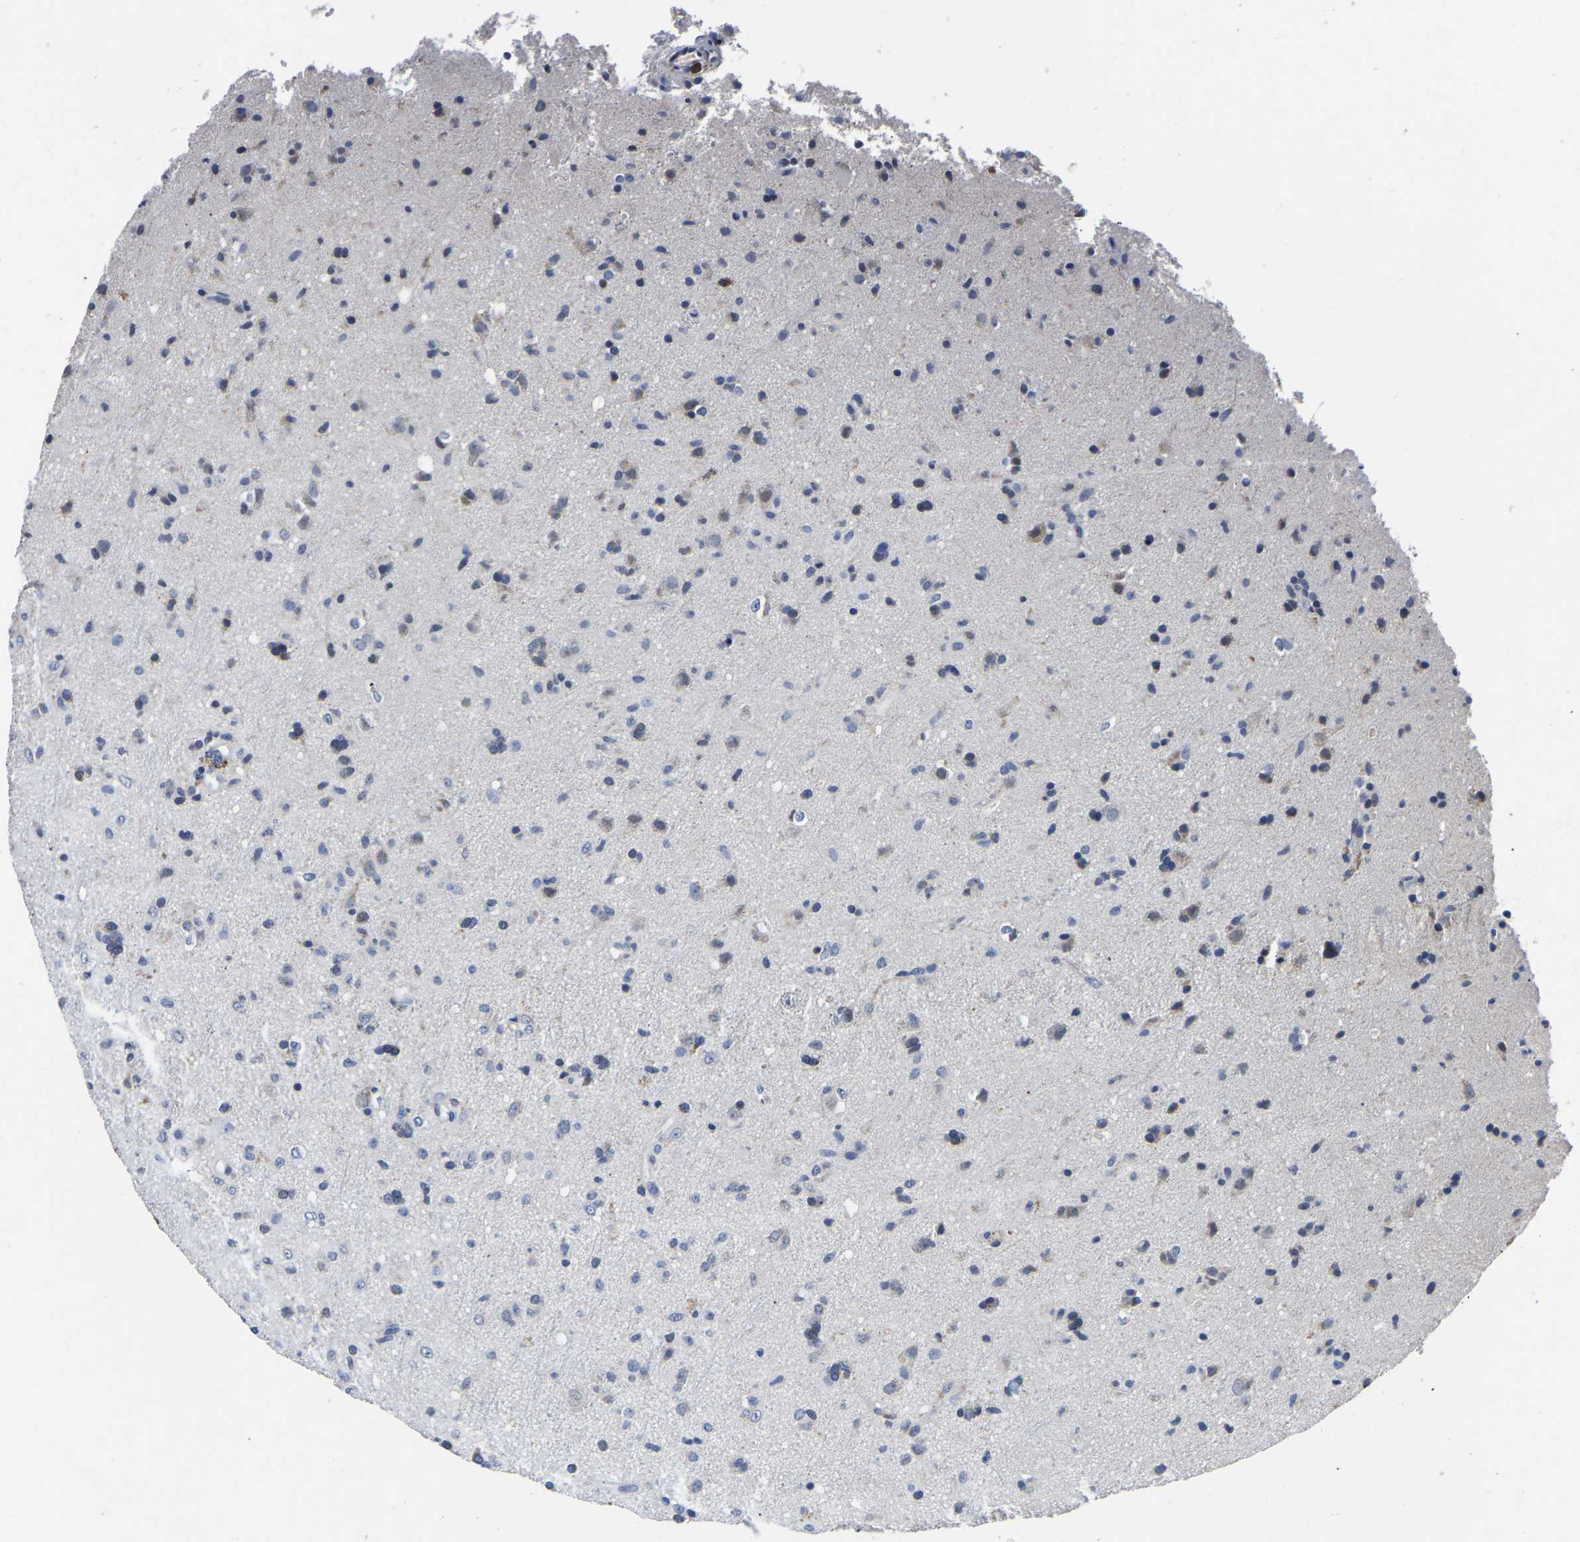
{"staining": {"intensity": "weak", "quantity": "<25%", "location": "cytoplasmic/membranous"}, "tissue": "glioma", "cell_type": "Tumor cells", "image_type": "cancer", "snomed": [{"axis": "morphology", "description": "Glioma, malignant, Low grade"}, {"axis": "topography", "description": "Brain"}], "caption": "Micrograph shows no protein positivity in tumor cells of malignant low-grade glioma tissue. The staining was performed using DAB (3,3'-diaminobenzidine) to visualize the protein expression in brown, while the nuclei were stained in blue with hematoxylin (Magnification: 20x).", "gene": "FGD5", "patient": {"sex": "male", "age": 65}}